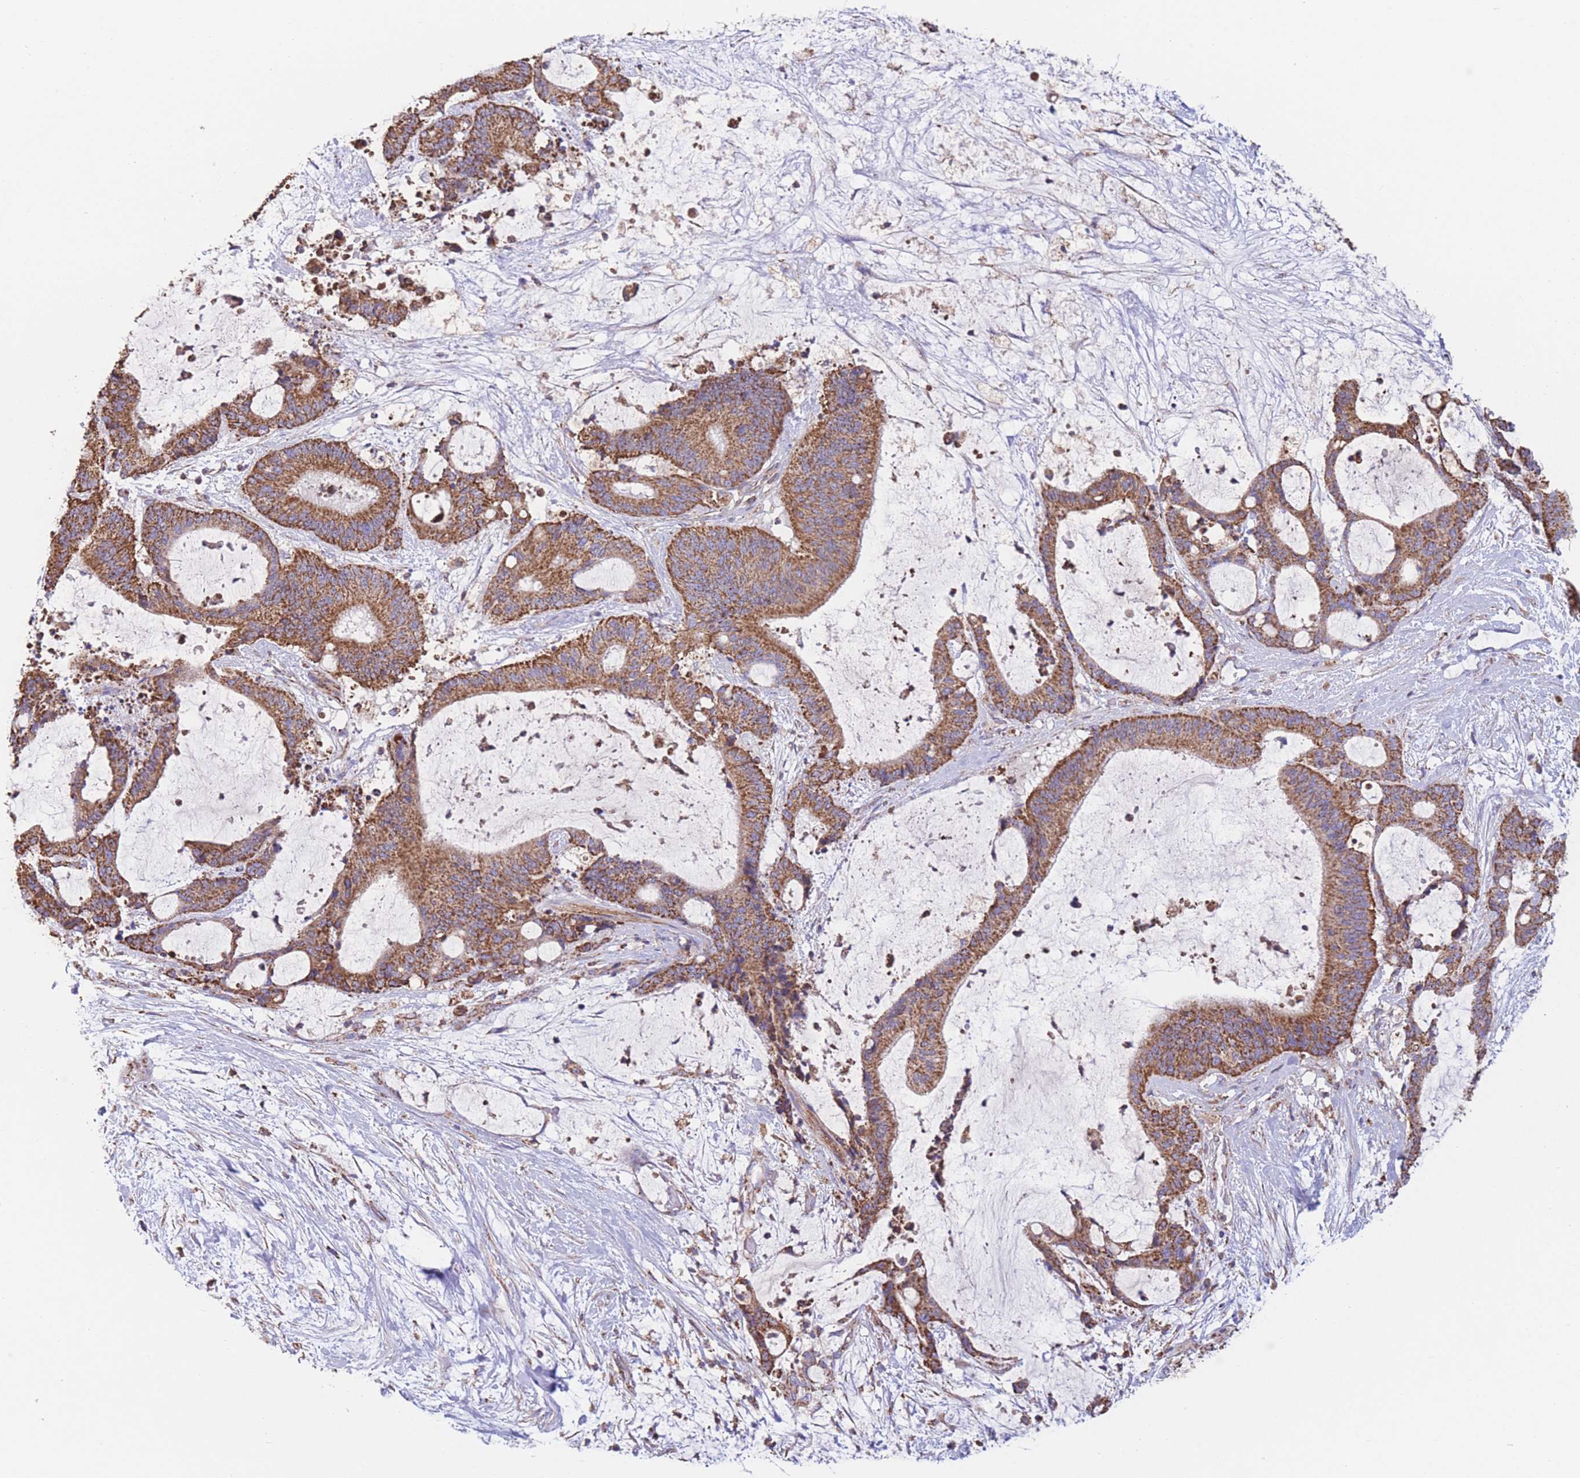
{"staining": {"intensity": "strong", "quantity": ">75%", "location": "cytoplasmic/membranous"}, "tissue": "liver cancer", "cell_type": "Tumor cells", "image_type": "cancer", "snomed": [{"axis": "morphology", "description": "Normal tissue, NOS"}, {"axis": "morphology", "description": "Cholangiocarcinoma"}, {"axis": "topography", "description": "Liver"}, {"axis": "topography", "description": "Peripheral nerve tissue"}], "caption": "About >75% of tumor cells in liver cancer (cholangiocarcinoma) exhibit strong cytoplasmic/membranous protein staining as visualized by brown immunohistochemical staining.", "gene": "FKBP8", "patient": {"sex": "female", "age": 73}}